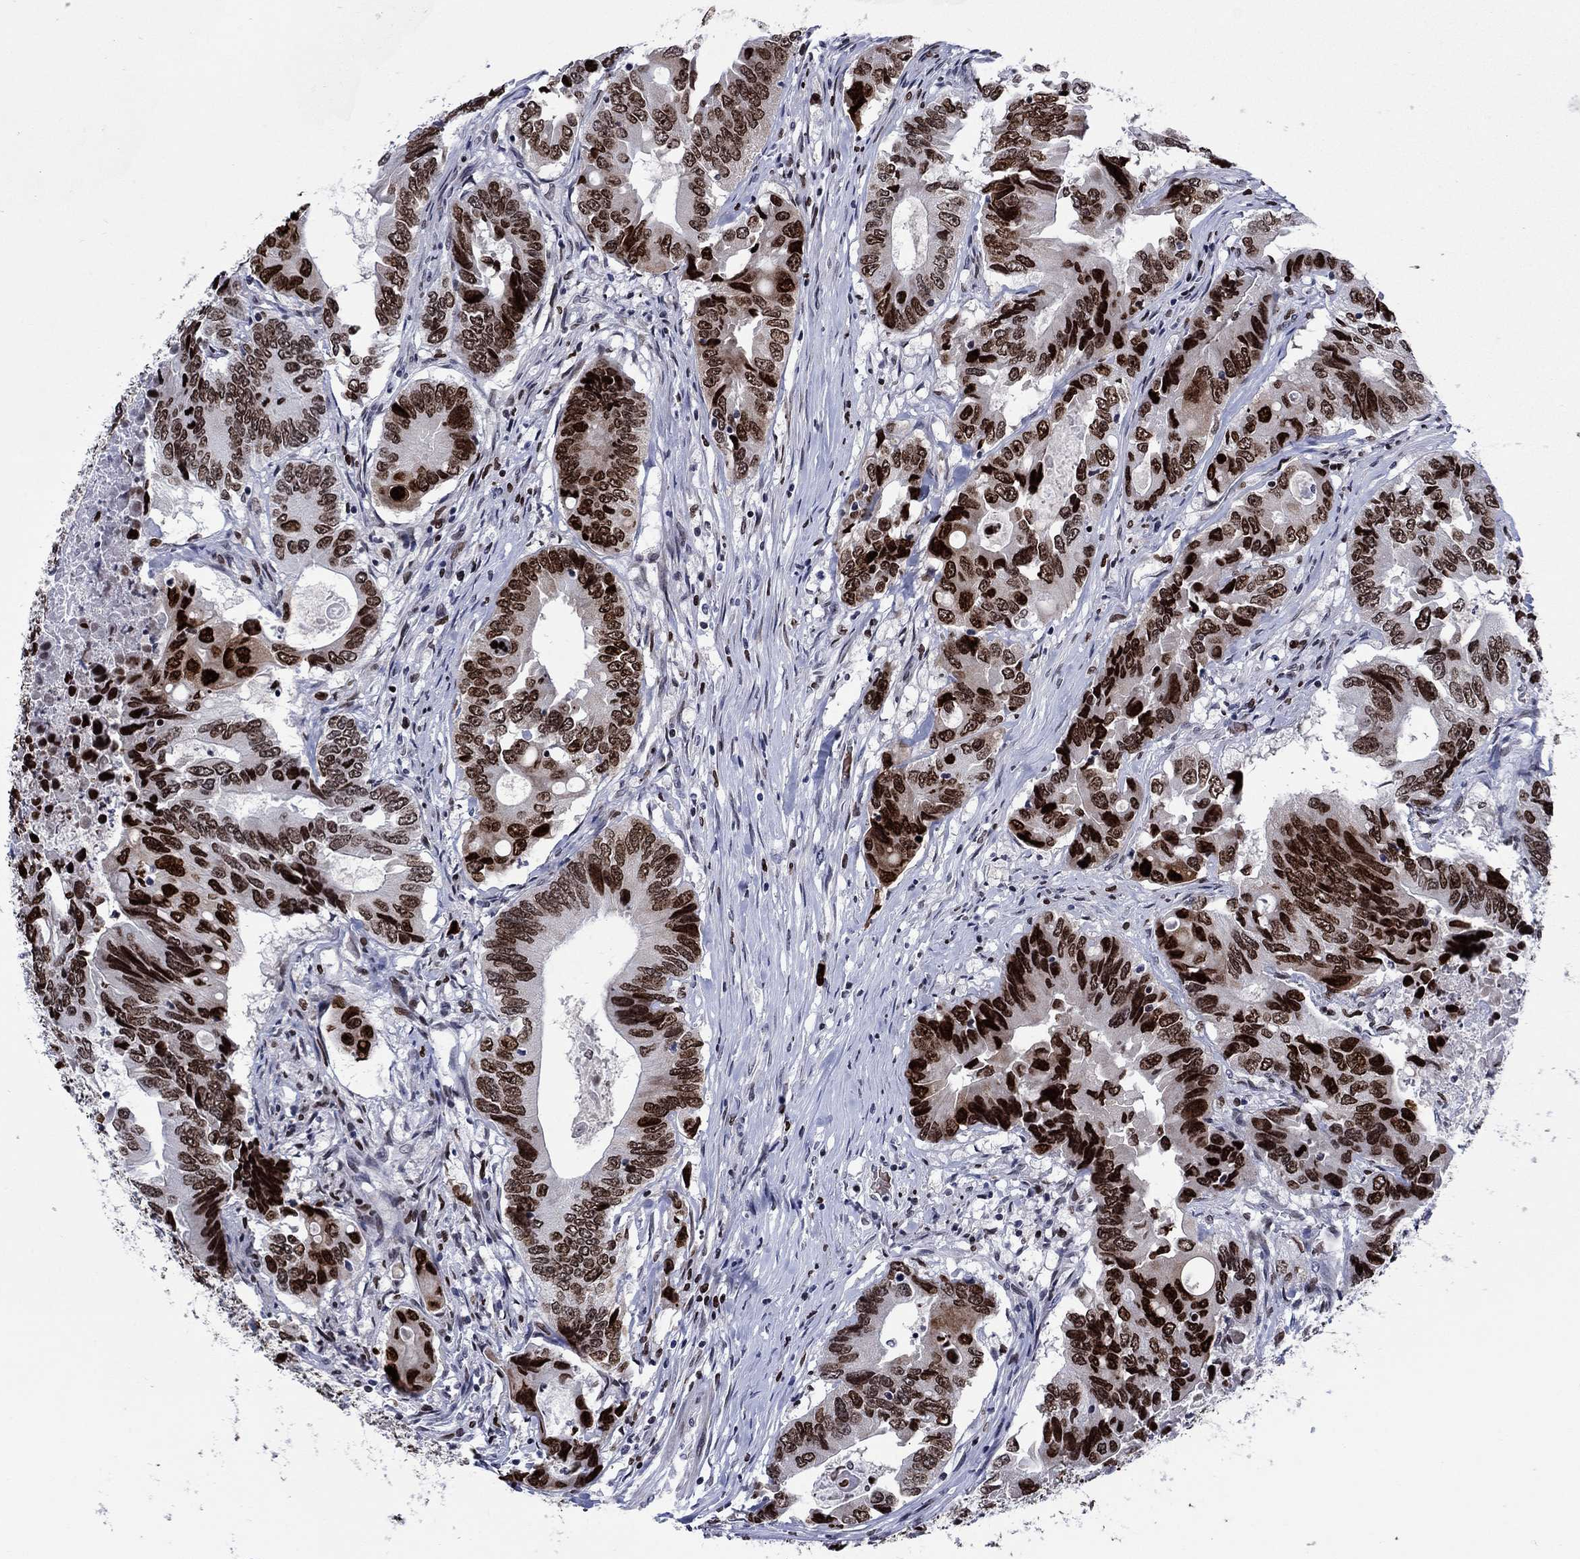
{"staining": {"intensity": "strong", "quantity": "25%-75%", "location": "nuclear"}, "tissue": "colorectal cancer", "cell_type": "Tumor cells", "image_type": "cancer", "snomed": [{"axis": "morphology", "description": "Adenocarcinoma, NOS"}, {"axis": "topography", "description": "Colon"}], "caption": "Immunohistochemistry (IHC) staining of colorectal adenocarcinoma, which displays high levels of strong nuclear expression in approximately 25%-75% of tumor cells indicating strong nuclear protein expression. The staining was performed using DAB (3,3'-diaminobenzidine) (brown) for protein detection and nuclei were counterstained in hematoxylin (blue).", "gene": "HMGA1", "patient": {"sex": "female", "age": 90}}